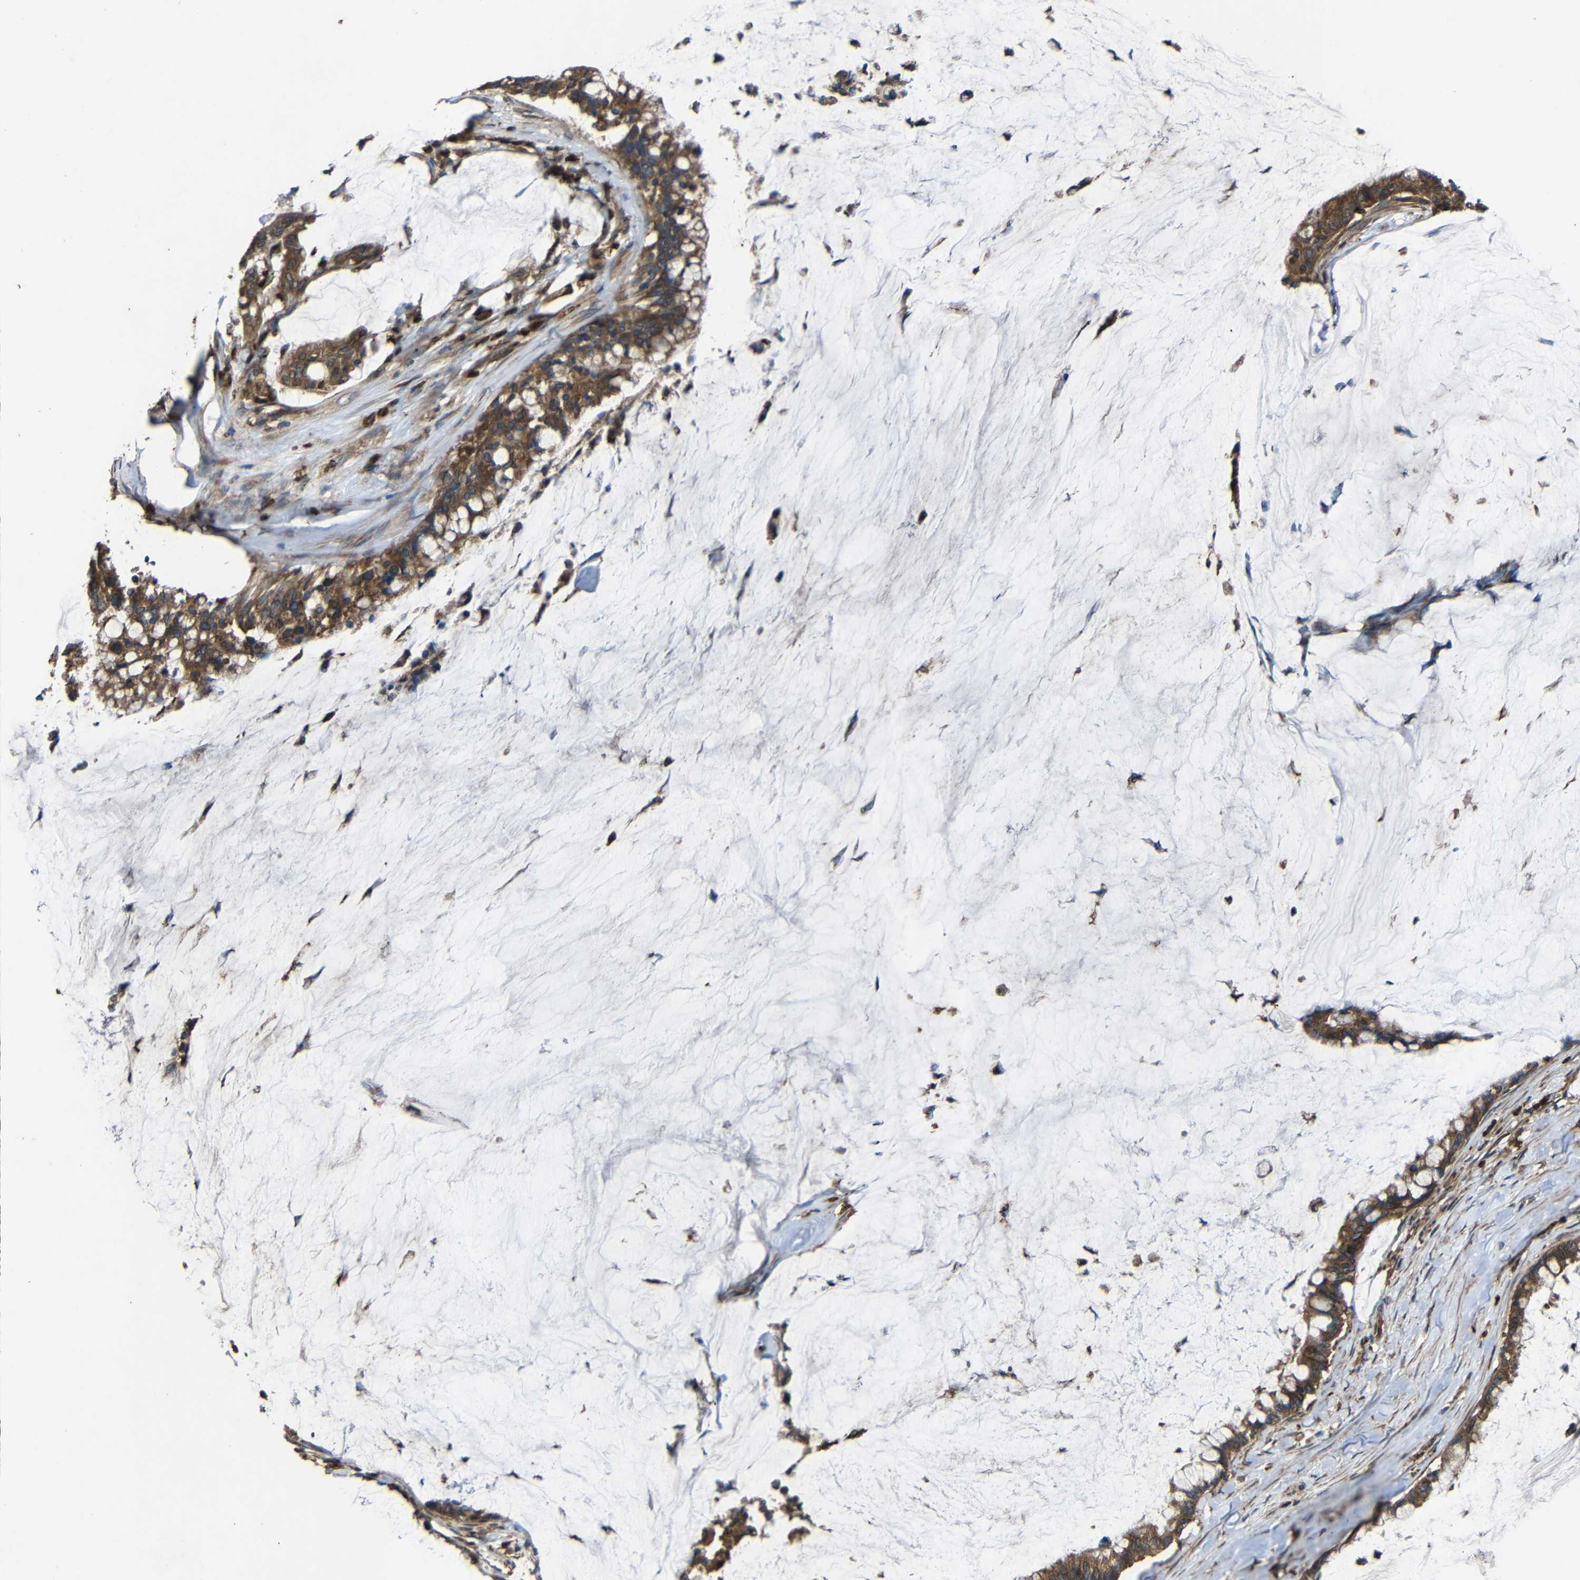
{"staining": {"intensity": "moderate", "quantity": ">75%", "location": "cytoplasmic/membranous"}, "tissue": "pancreatic cancer", "cell_type": "Tumor cells", "image_type": "cancer", "snomed": [{"axis": "morphology", "description": "Adenocarcinoma, NOS"}, {"axis": "topography", "description": "Pancreas"}], "caption": "The micrograph reveals immunohistochemical staining of pancreatic cancer (adenocarcinoma). There is moderate cytoplasmic/membranous expression is seen in approximately >75% of tumor cells.", "gene": "TREM2", "patient": {"sex": "male", "age": 41}}